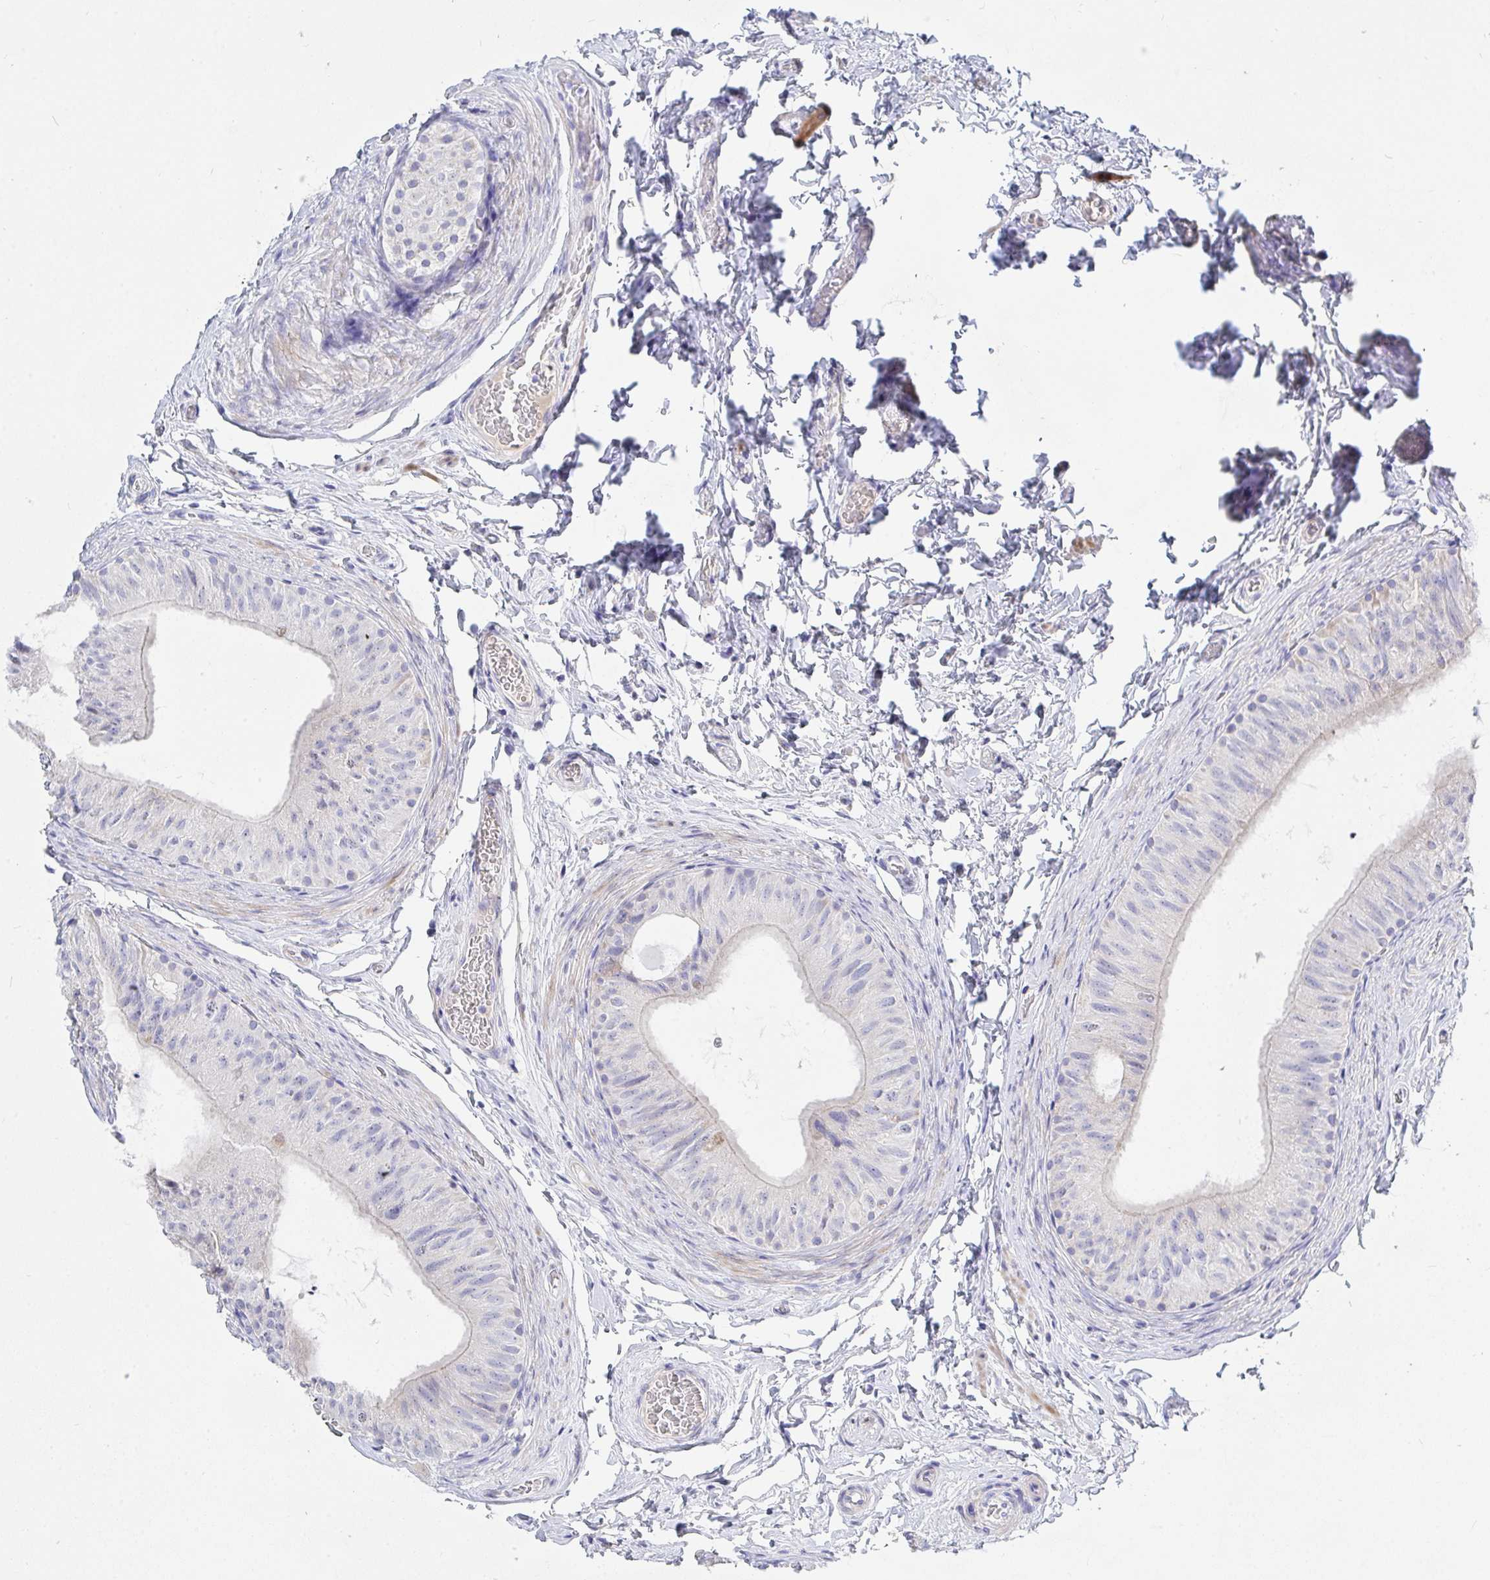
{"staining": {"intensity": "negative", "quantity": "none", "location": "none"}, "tissue": "epididymis", "cell_type": "Glandular cells", "image_type": "normal", "snomed": [{"axis": "morphology", "description": "Normal tissue, NOS"}, {"axis": "topography", "description": "Epididymis, spermatic cord, NOS"}, {"axis": "topography", "description": "Epididymis"}], "caption": "The photomicrograph shows no staining of glandular cells in benign epididymis.", "gene": "ZNF561", "patient": {"sex": "male", "age": 31}}